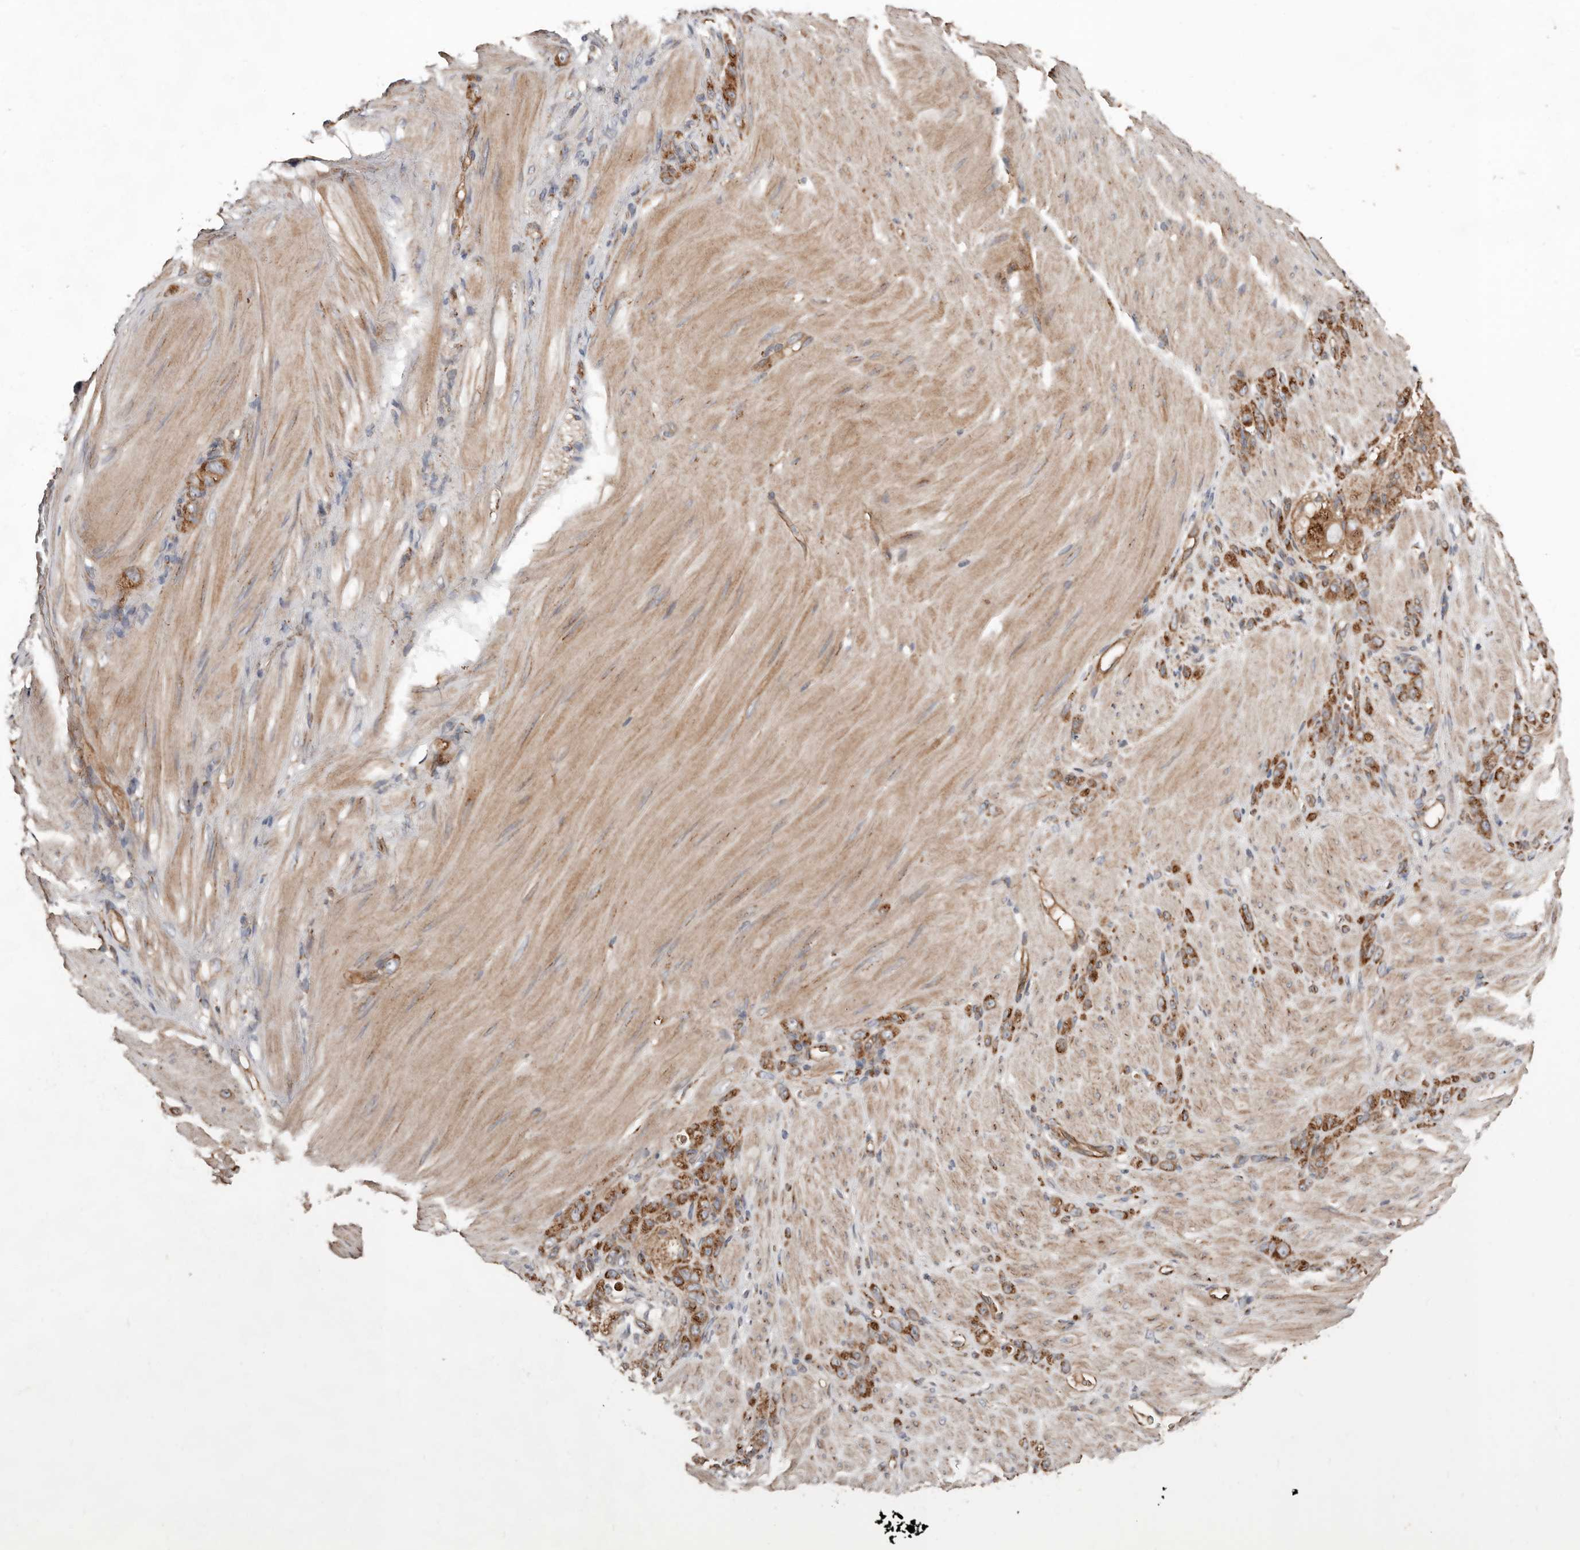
{"staining": {"intensity": "moderate", "quantity": ">75%", "location": "cytoplasmic/membranous"}, "tissue": "stomach cancer", "cell_type": "Tumor cells", "image_type": "cancer", "snomed": [{"axis": "morphology", "description": "Normal tissue, NOS"}, {"axis": "morphology", "description": "Adenocarcinoma, NOS"}, {"axis": "topography", "description": "Stomach"}], "caption": "Immunohistochemistry (IHC) image of stomach cancer (adenocarcinoma) stained for a protein (brown), which reveals medium levels of moderate cytoplasmic/membranous expression in about >75% of tumor cells.", "gene": "COG1", "patient": {"sex": "male", "age": 82}}